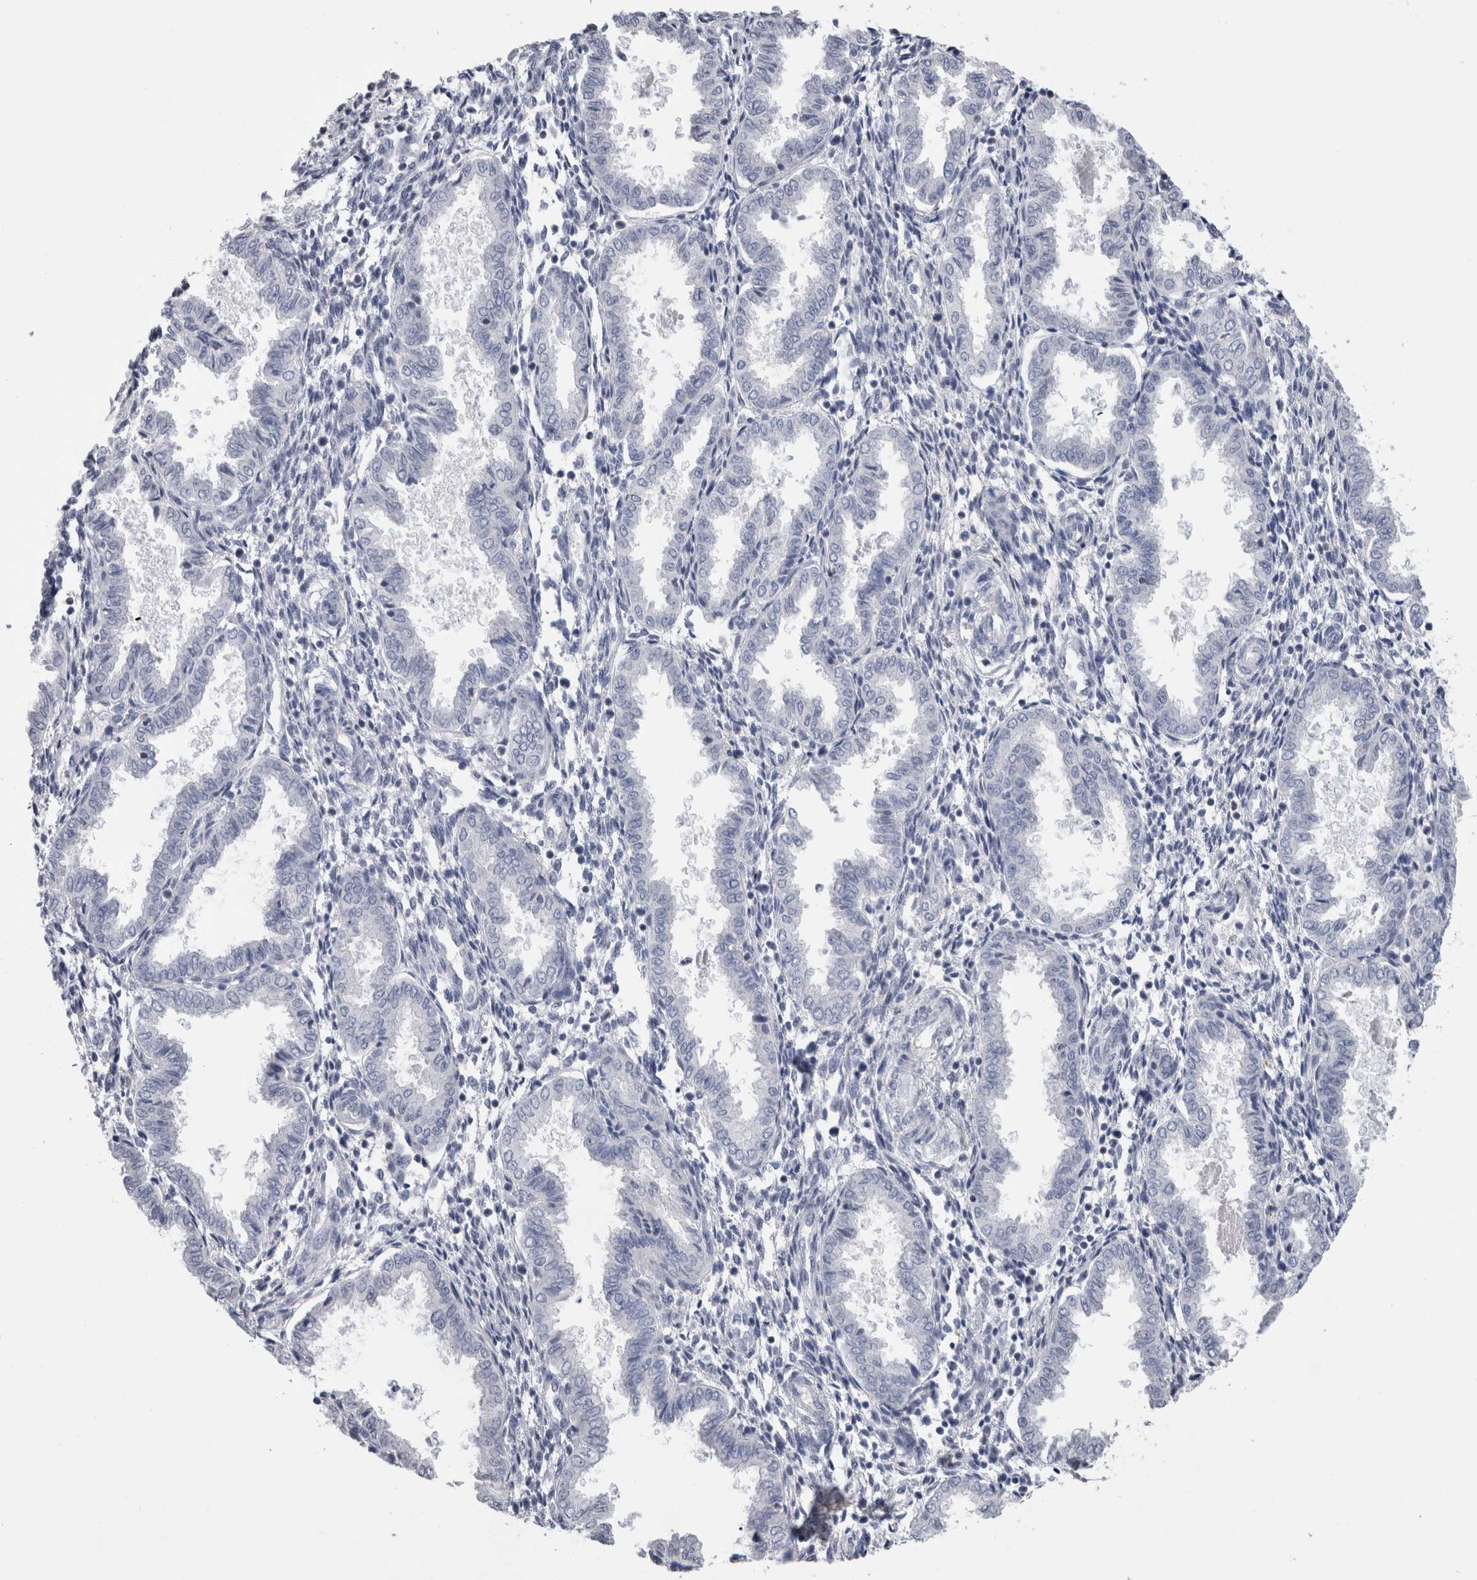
{"staining": {"intensity": "negative", "quantity": "none", "location": "none"}, "tissue": "endometrium", "cell_type": "Cells in endometrial stroma", "image_type": "normal", "snomed": [{"axis": "morphology", "description": "Normal tissue, NOS"}, {"axis": "topography", "description": "Endometrium"}], "caption": "Immunohistochemical staining of benign endometrium displays no significant staining in cells in endometrial stroma. Nuclei are stained in blue.", "gene": "SCRN1", "patient": {"sex": "female", "age": 33}}